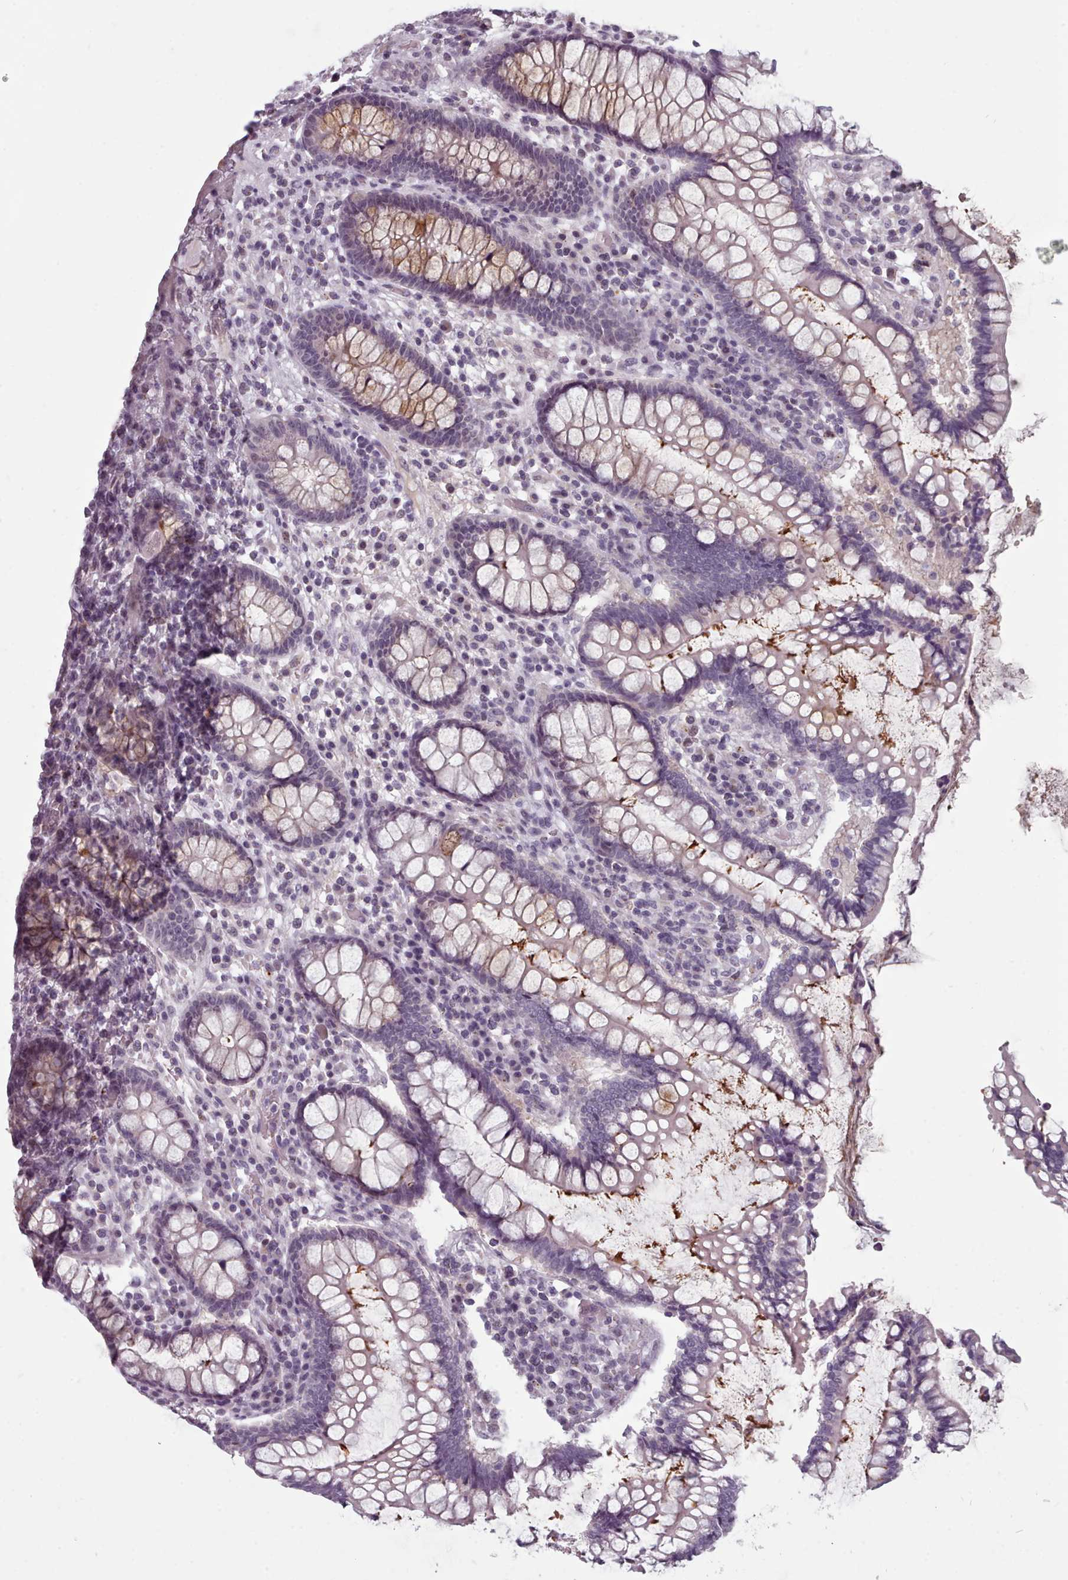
{"staining": {"intensity": "weak", "quantity": "<25%", "location": "cytoplasmic/membranous"}, "tissue": "colon", "cell_type": "Endothelial cells", "image_type": "normal", "snomed": [{"axis": "morphology", "description": "Normal tissue, NOS"}, {"axis": "topography", "description": "Colon"}], "caption": "This is a image of immunohistochemistry (IHC) staining of unremarkable colon, which shows no positivity in endothelial cells.", "gene": "PBX4", "patient": {"sex": "female", "age": 79}}